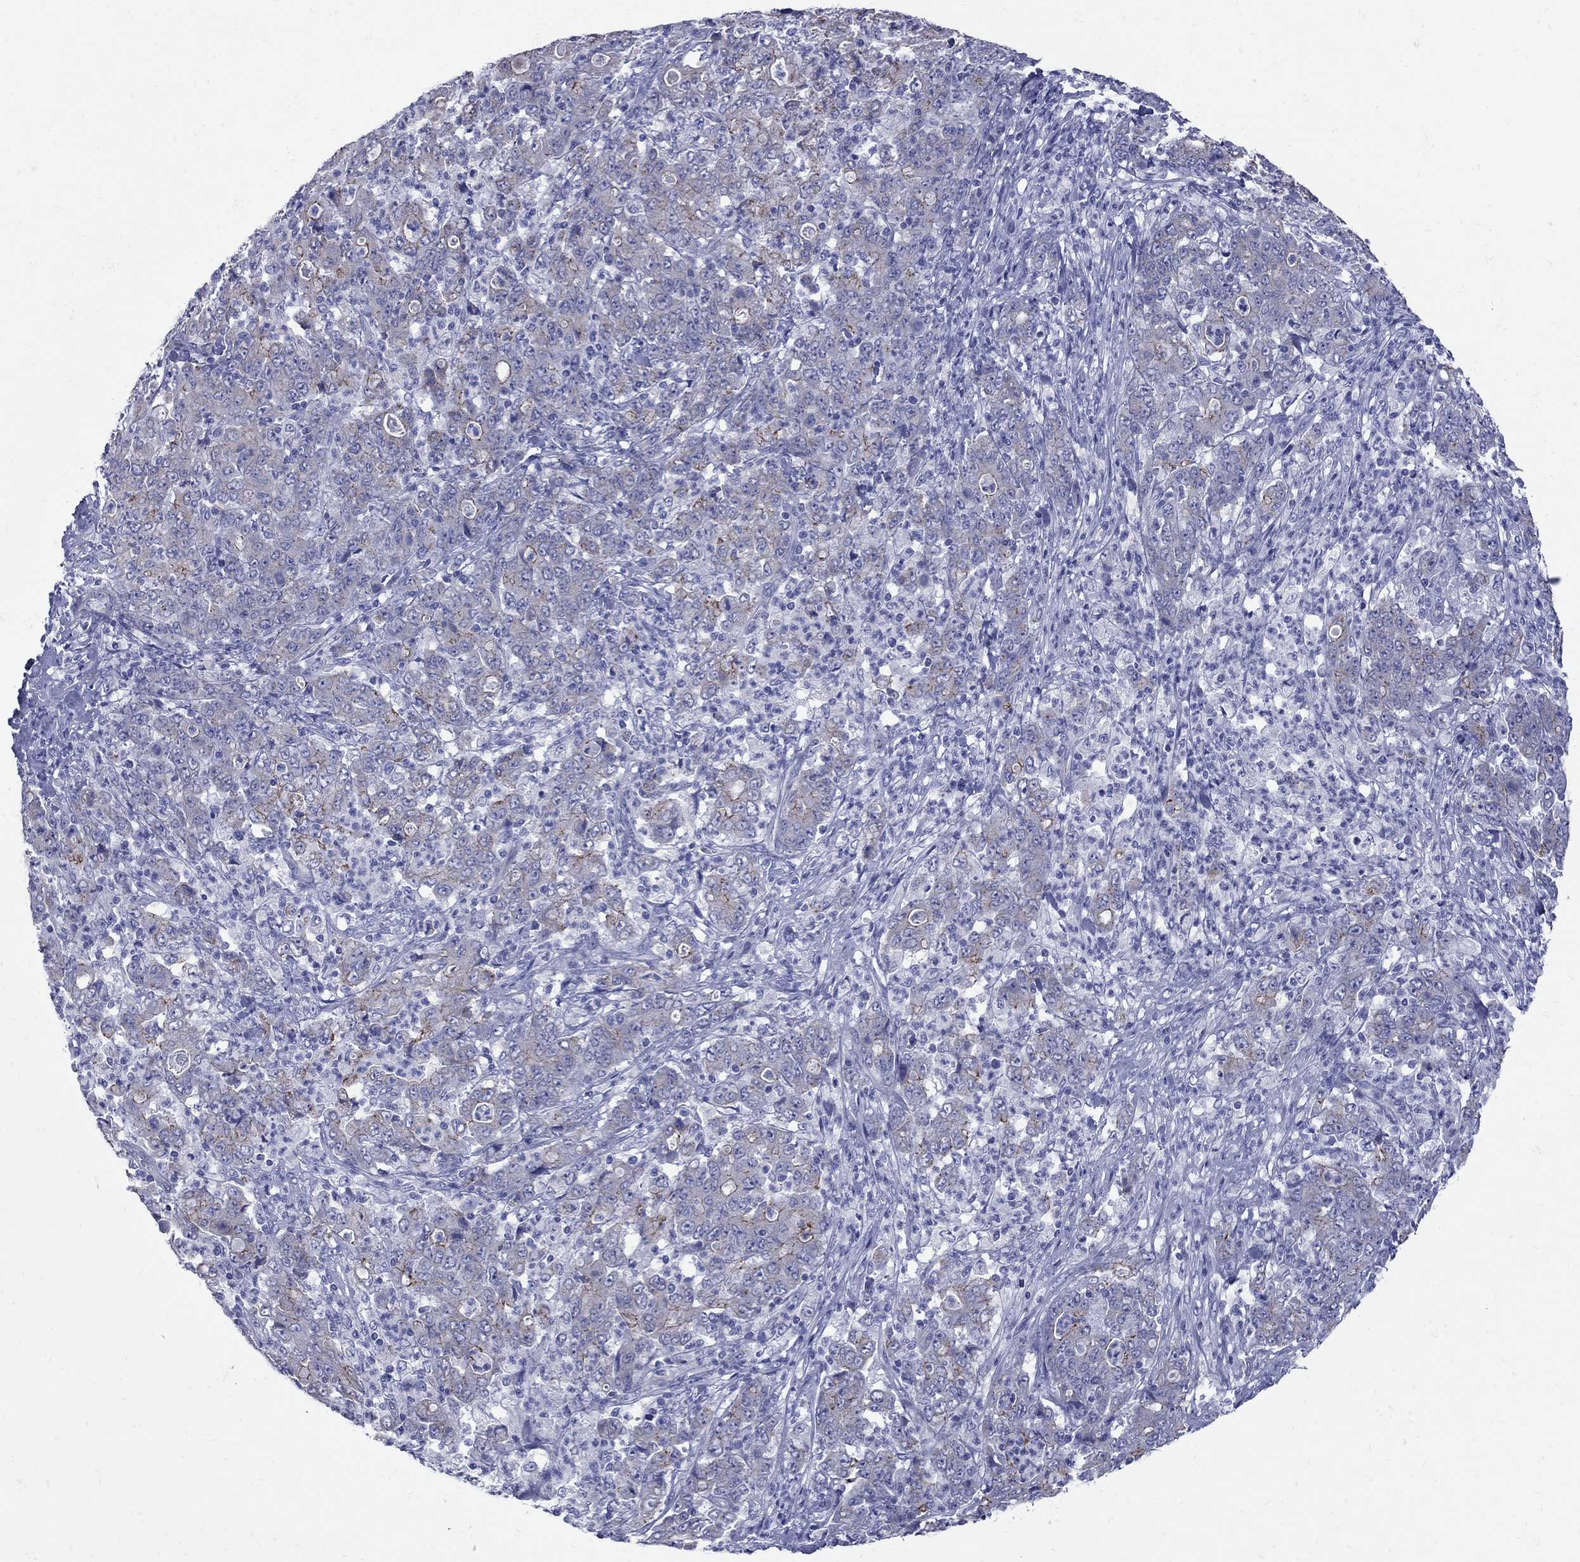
{"staining": {"intensity": "negative", "quantity": "none", "location": "none"}, "tissue": "stomach cancer", "cell_type": "Tumor cells", "image_type": "cancer", "snomed": [{"axis": "morphology", "description": "Adenocarcinoma, NOS"}, {"axis": "topography", "description": "Stomach, lower"}], "caption": "An image of stomach cancer (adenocarcinoma) stained for a protein exhibits no brown staining in tumor cells. (Brightfield microscopy of DAB (3,3'-diaminobenzidine) immunohistochemistry (IHC) at high magnification).", "gene": "PDZD3", "patient": {"sex": "female", "age": 71}}